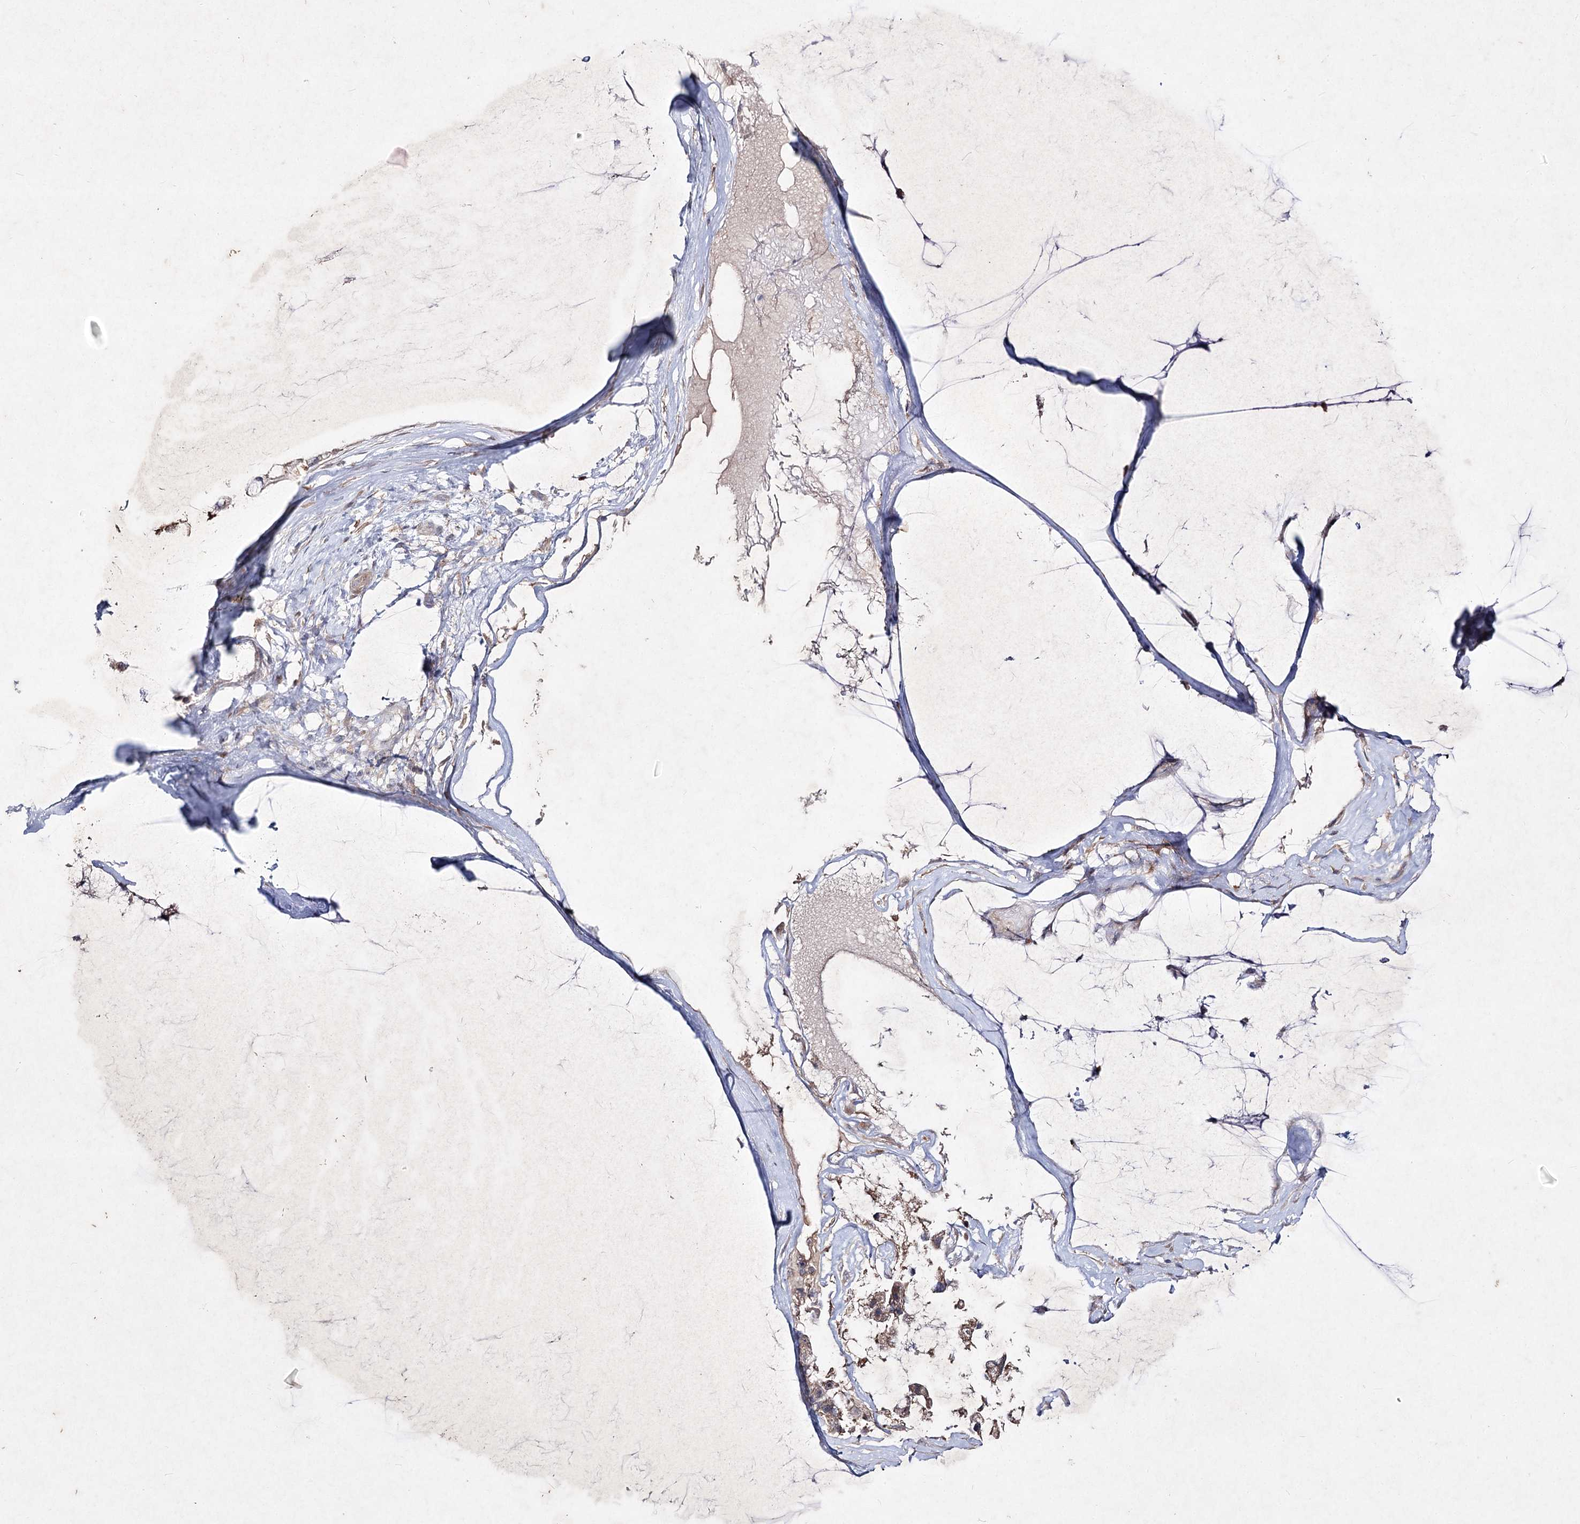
{"staining": {"intensity": "weak", "quantity": ">75%", "location": "cytoplasmic/membranous"}, "tissue": "ovarian cancer", "cell_type": "Tumor cells", "image_type": "cancer", "snomed": [{"axis": "morphology", "description": "Cystadenocarcinoma, mucinous, NOS"}, {"axis": "topography", "description": "Ovary"}], "caption": "Immunohistochemistry (IHC) histopathology image of human ovarian cancer stained for a protein (brown), which demonstrates low levels of weak cytoplasmic/membranous staining in about >75% of tumor cells.", "gene": "CIB2", "patient": {"sex": "female", "age": 39}}